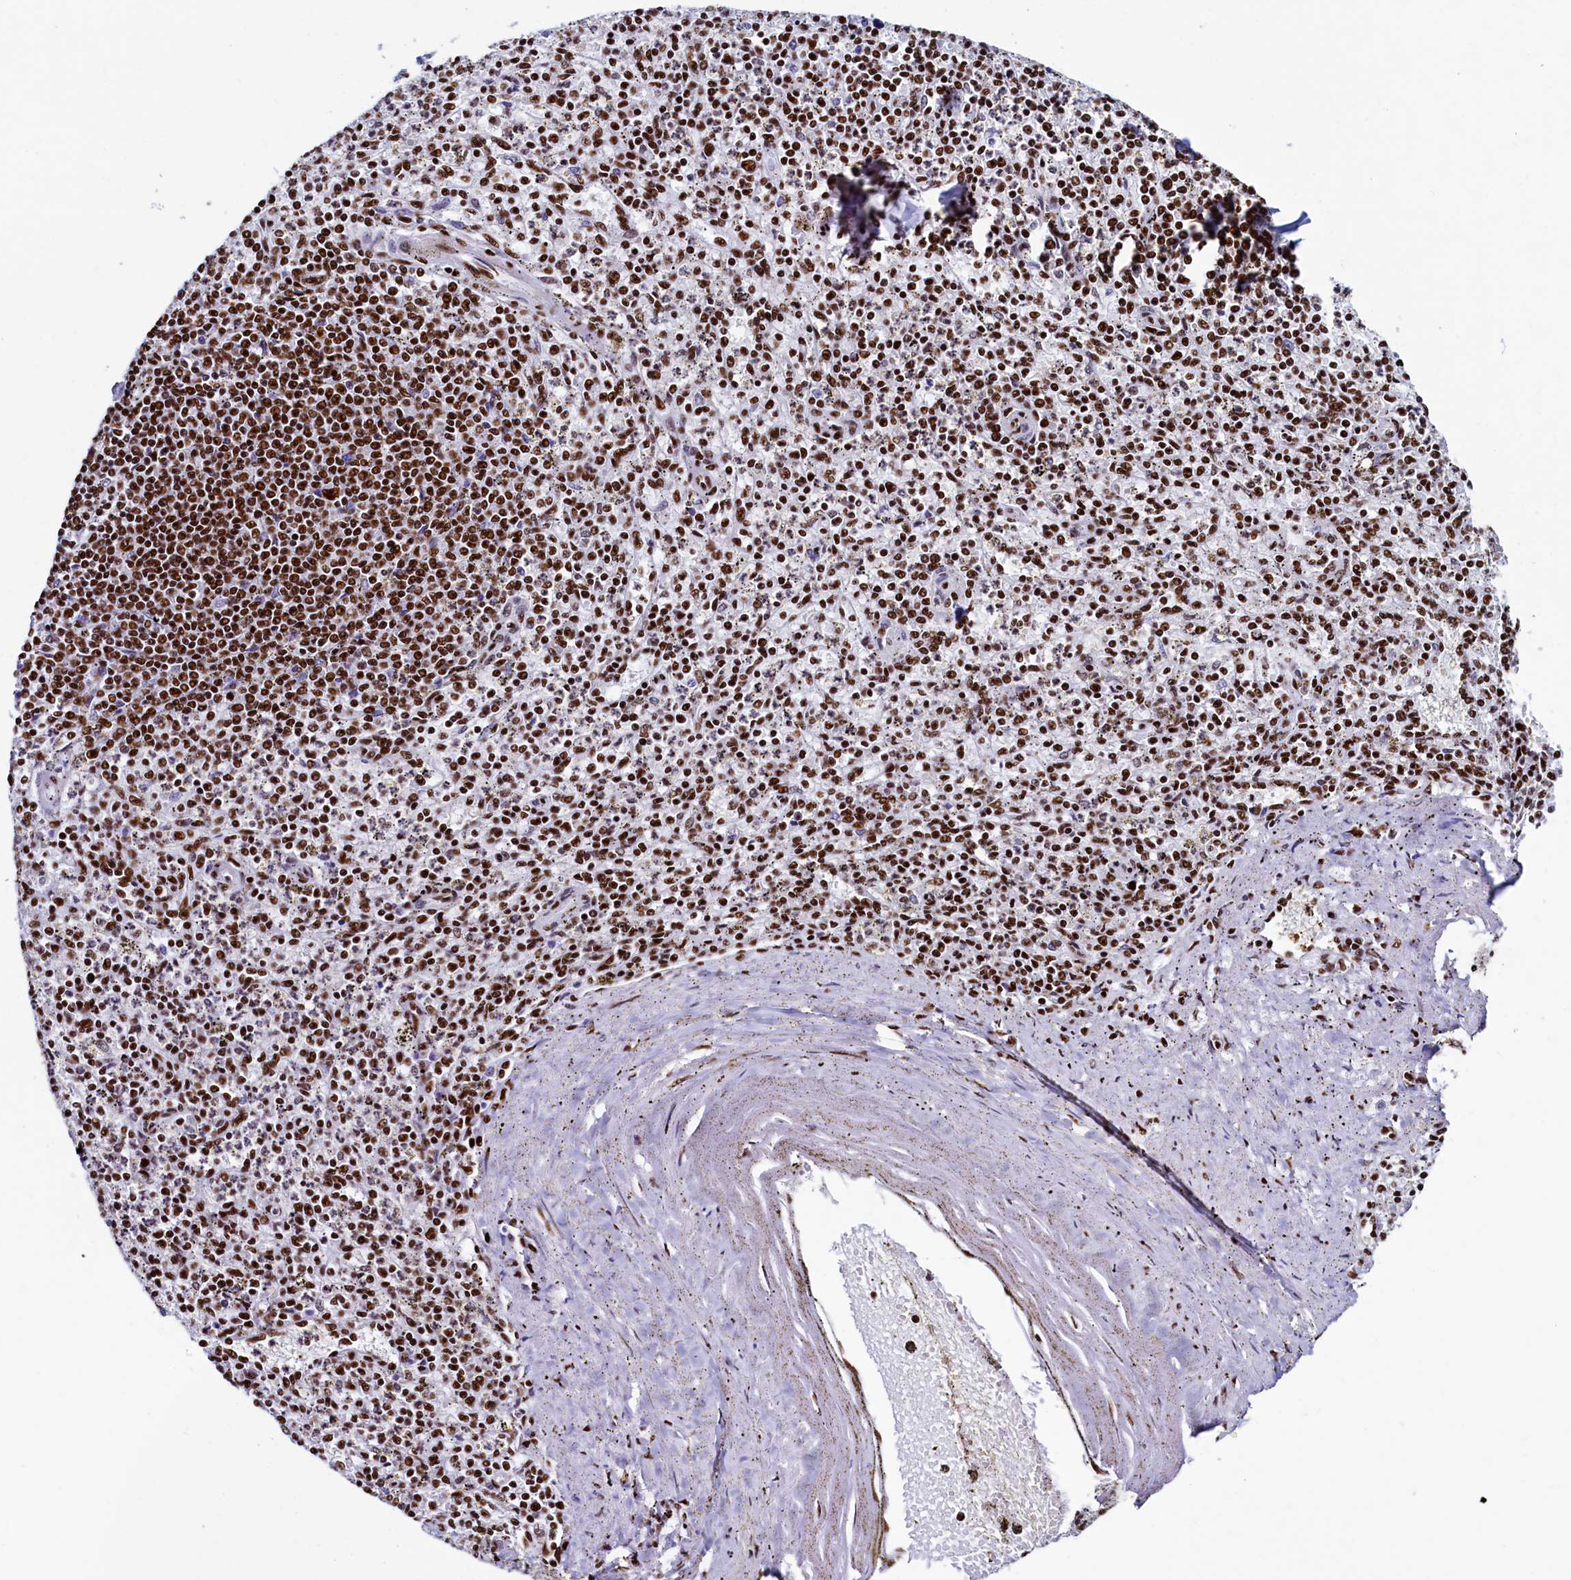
{"staining": {"intensity": "strong", "quantity": ">75%", "location": "nuclear"}, "tissue": "spleen", "cell_type": "Cells in red pulp", "image_type": "normal", "snomed": [{"axis": "morphology", "description": "Normal tissue, NOS"}, {"axis": "topography", "description": "Spleen"}], "caption": "Cells in red pulp exhibit strong nuclear positivity in about >75% of cells in normal spleen.", "gene": "SRRM2", "patient": {"sex": "male", "age": 72}}